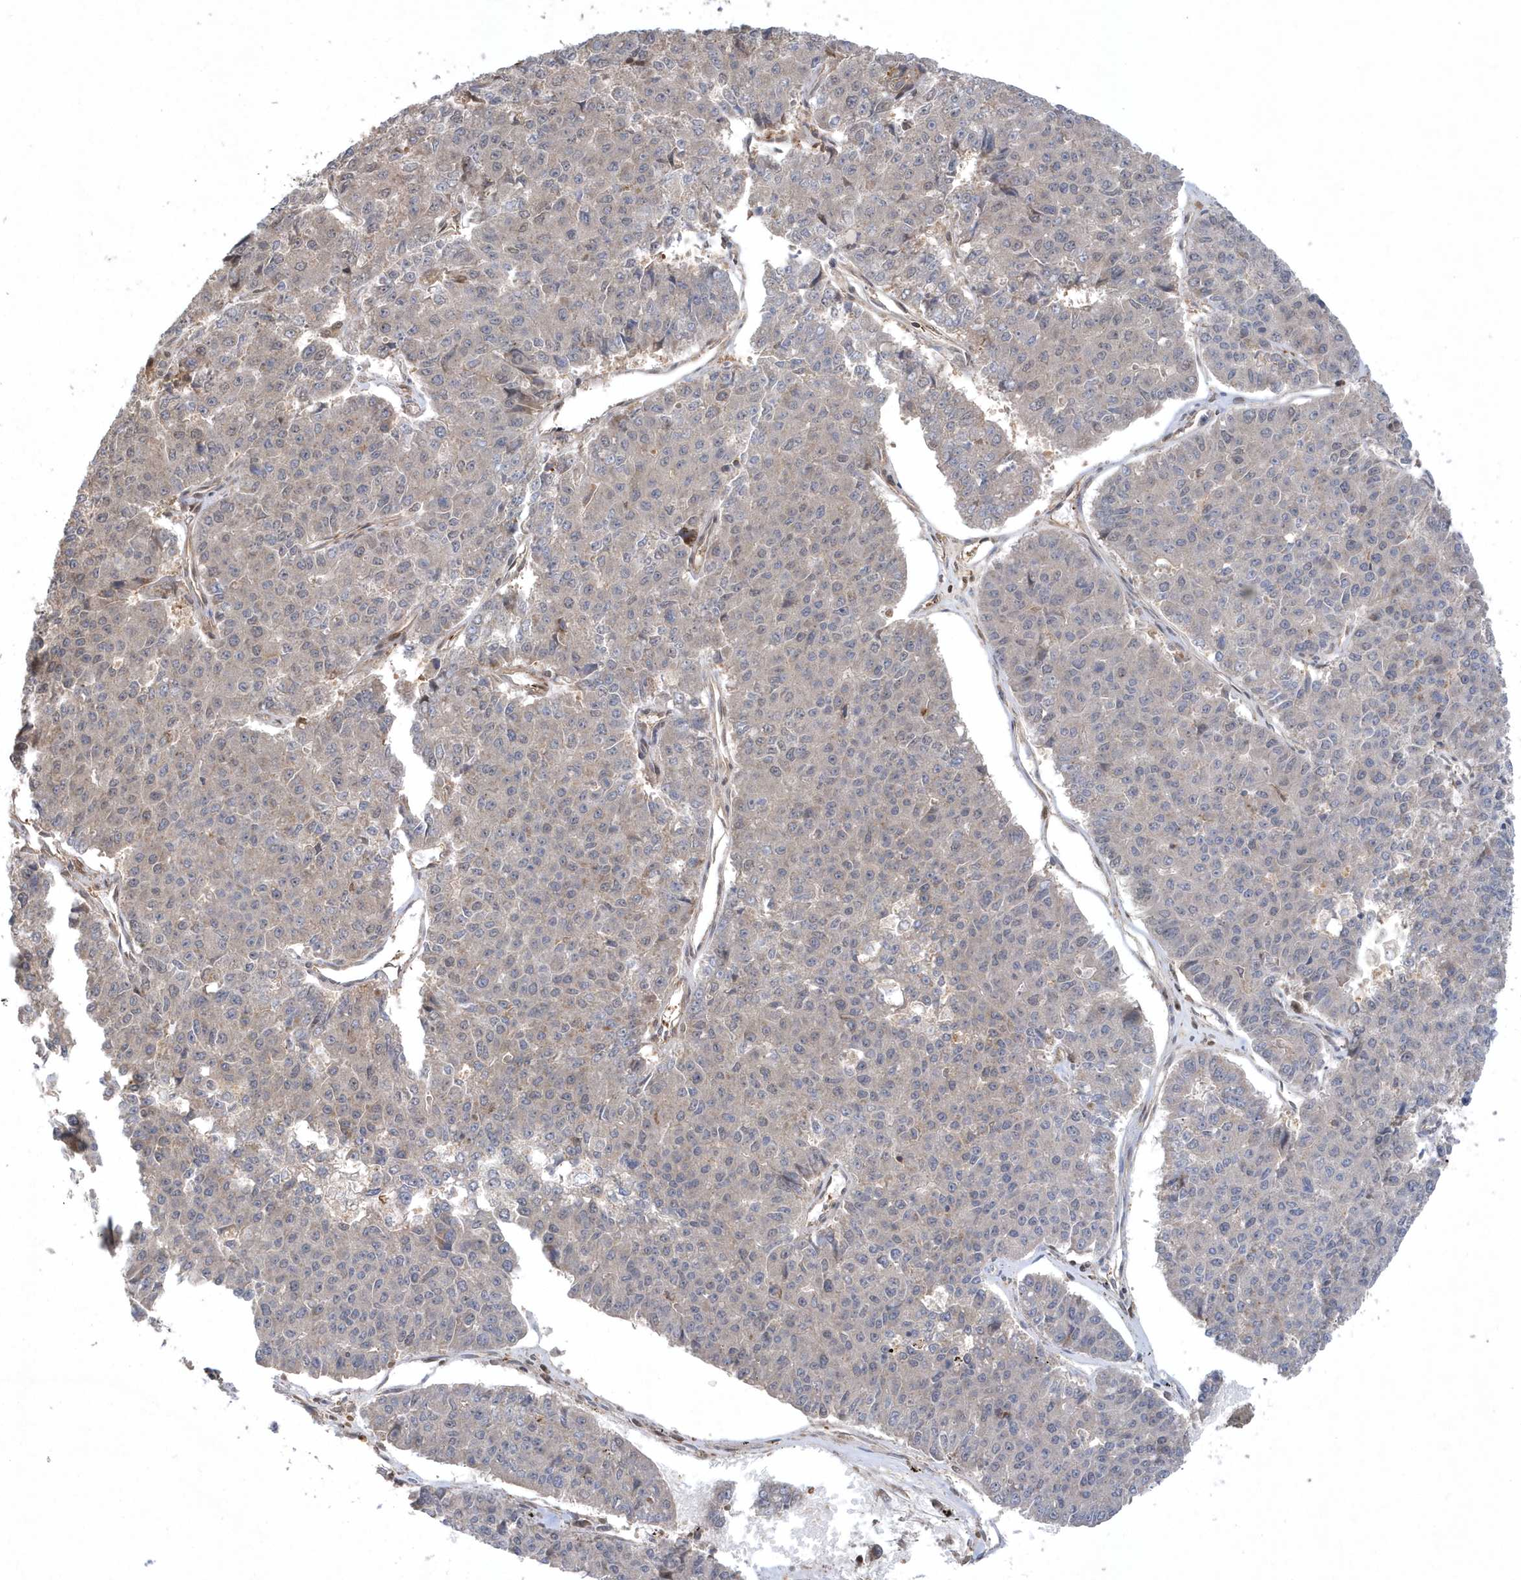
{"staining": {"intensity": "negative", "quantity": "none", "location": "none"}, "tissue": "pancreatic cancer", "cell_type": "Tumor cells", "image_type": "cancer", "snomed": [{"axis": "morphology", "description": "Adenocarcinoma, NOS"}, {"axis": "topography", "description": "Pancreas"}], "caption": "A high-resolution histopathology image shows immunohistochemistry (IHC) staining of pancreatic cancer, which displays no significant staining in tumor cells. (DAB immunohistochemistry (IHC) with hematoxylin counter stain).", "gene": "ACYP1", "patient": {"sex": "male", "age": 50}}